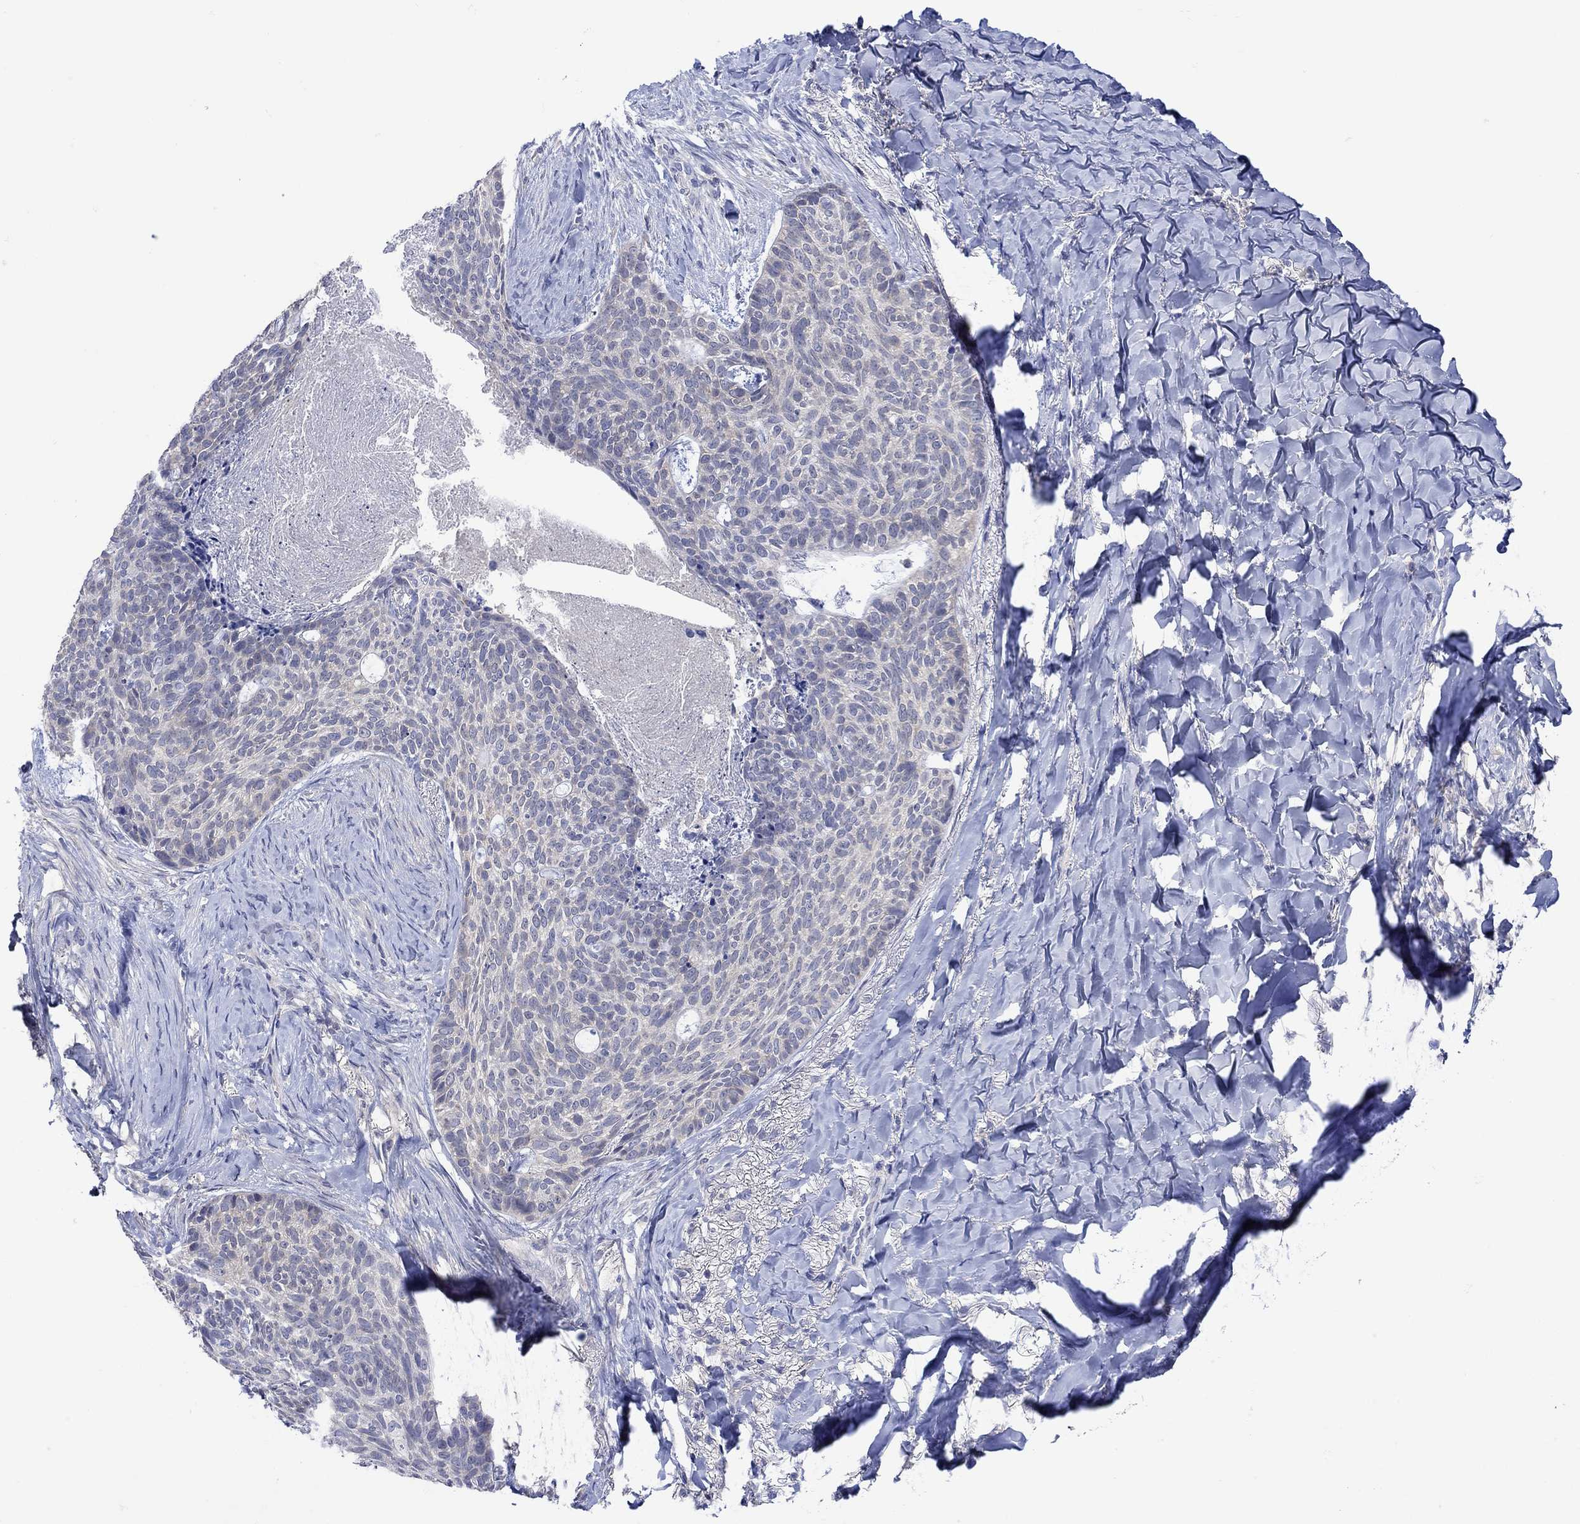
{"staining": {"intensity": "negative", "quantity": "none", "location": "none"}, "tissue": "skin cancer", "cell_type": "Tumor cells", "image_type": "cancer", "snomed": [{"axis": "morphology", "description": "Basal cell carcinoma"}, {"axis": "topography", "description": "Skin"}], "caption": "The photomicrograph reveals no staining of tumor cells in skin basal cell carcinoma. (DAB immunohistochemistry (IHC) visualized using brightfield microscopy, high magnification).", "gene": "MSI1", "patient": {"sex": "female", "age": 69}}